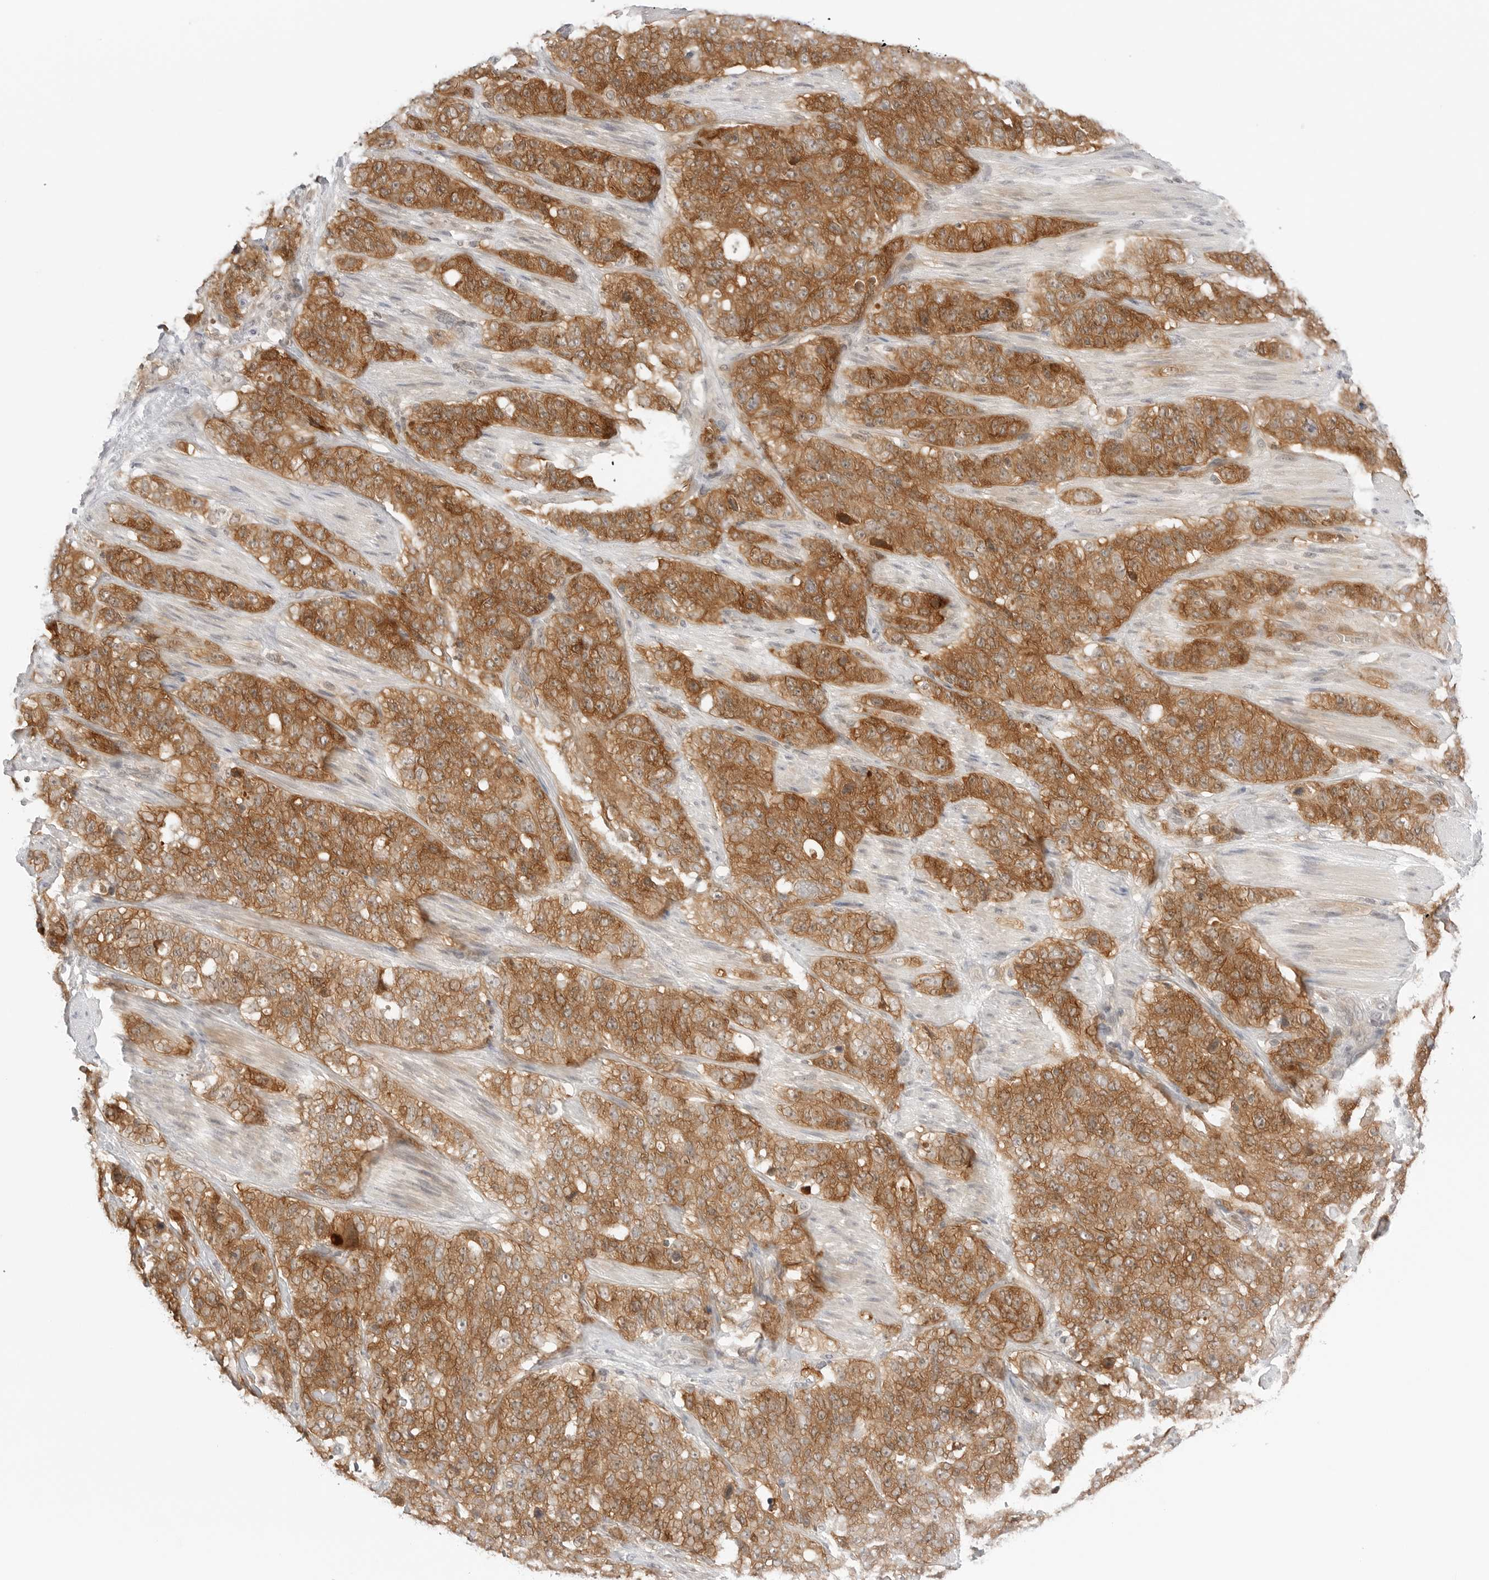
{"staining": {"intensity": "strong", "quantity": ">75%", "location": "cytoplasmic/membranous"}, "tissue": "stomach cancer", "cell_type": "Tumor cells", "image_type": "cancer", "snomed": [{"axis": "morphology", "description": "Adenocarcinoma, NOS"}, {"axis": "topography", "description": "Stomach"}], "caption": "Immunohistochemical staining of adenocarcinoma (stomach) shows strong cytoplasmic/membranous protein staining in about >75% of tumor cells.", "gene": "NUDC", "patient": {"sex": "male", "age": 48}}